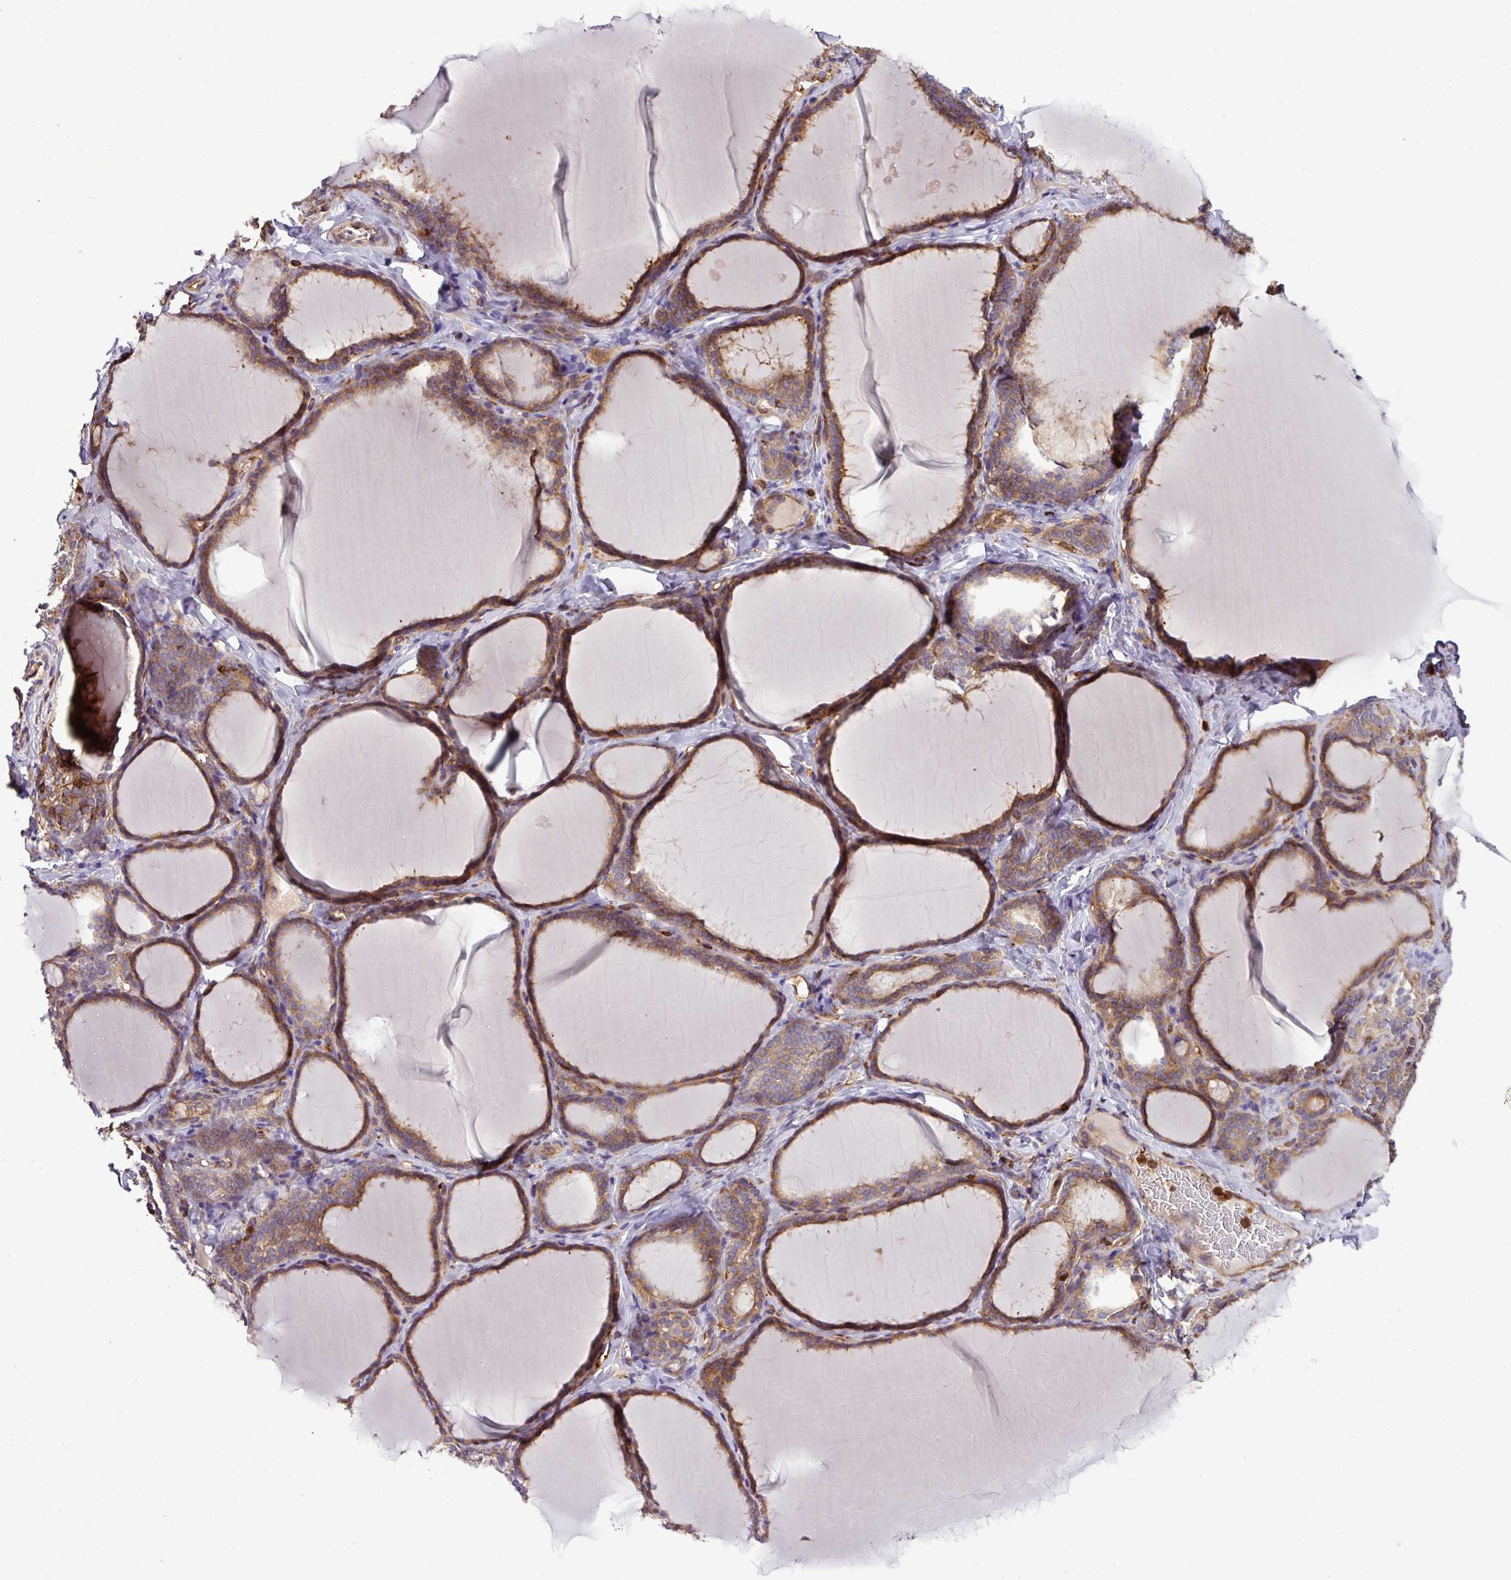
{"staining": {"intensity": "moderate", "quantity": ">75%", "location": "cytoplasmic/membranous"}, "tissue": "thyroid gland", "cell_type": "Glandular cells", "image_type": "normal", "snomed": [{"axis": "morphology", "description": "Normal tissue, NOS"}, {"axis": "topography", "description": "Thyroid gland"}], "caption": "About >75% of glandular cells in unremarkable human thyroid gland exhibit moderate cytoplasmic/membranous protein staining as visualized by brown immunohistochemical staining.", "gene": "PGAP6", "patient": {"sex": "female", "age": 31}}